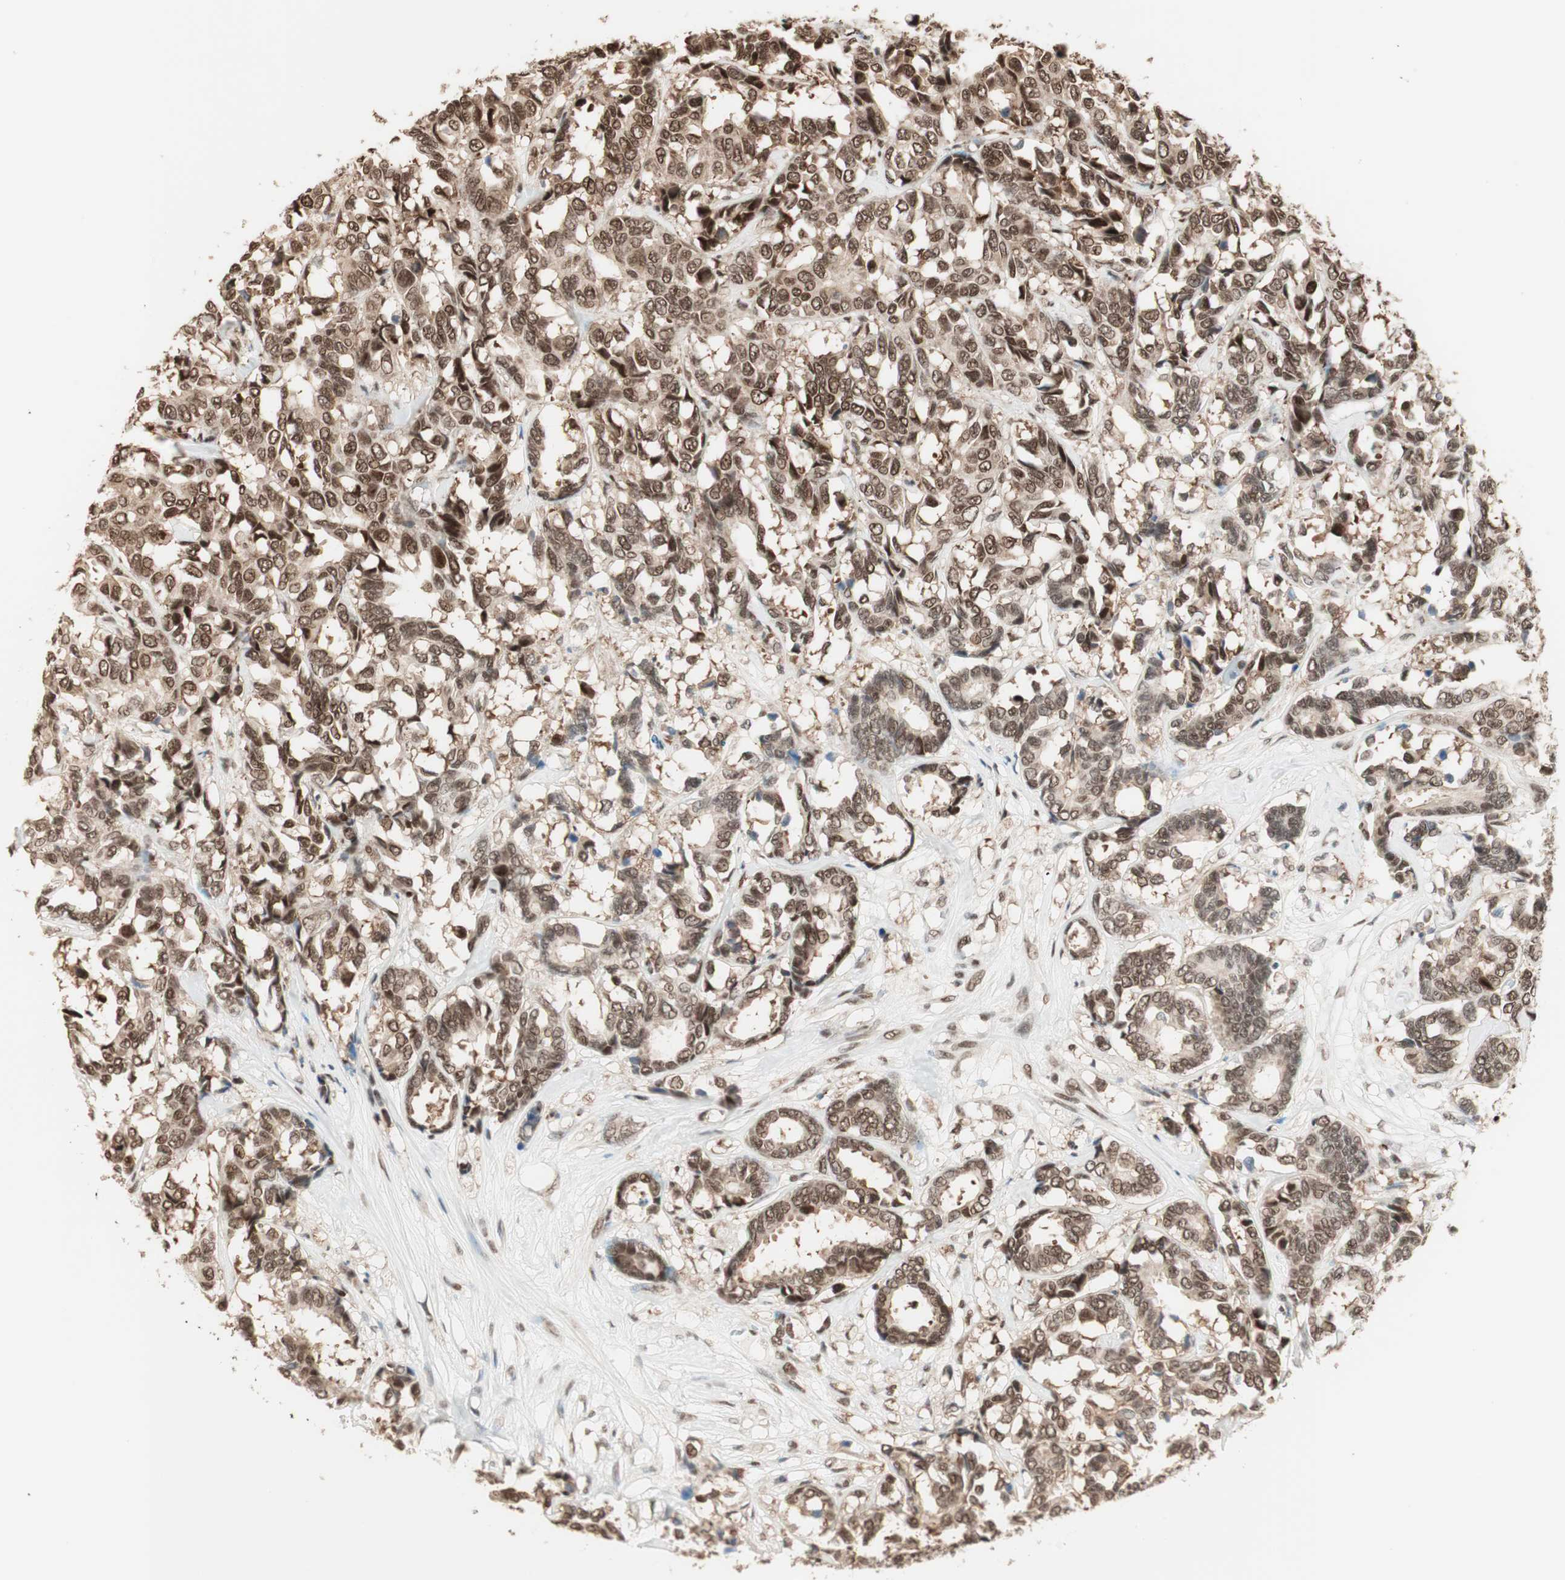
{"staining": {"intensity": "moderate", "quantity": ">75%", "location": "nuclear"}, "tissue": "breast cancer", "cell_type": "Tumor cells", "image_type": "cancer", "snomed": [{"axis": "morphology", "description": "Duct carcinoma"}, {"axis": "topography", "description": "Breast"}], "caption": "A medium amount of moderate nuclear expression is seen in approximately >75% of tumor cells in breast cancer tissue.", "gene": "SMARCE1", "patient": {"sex": "female", "age": 87}}